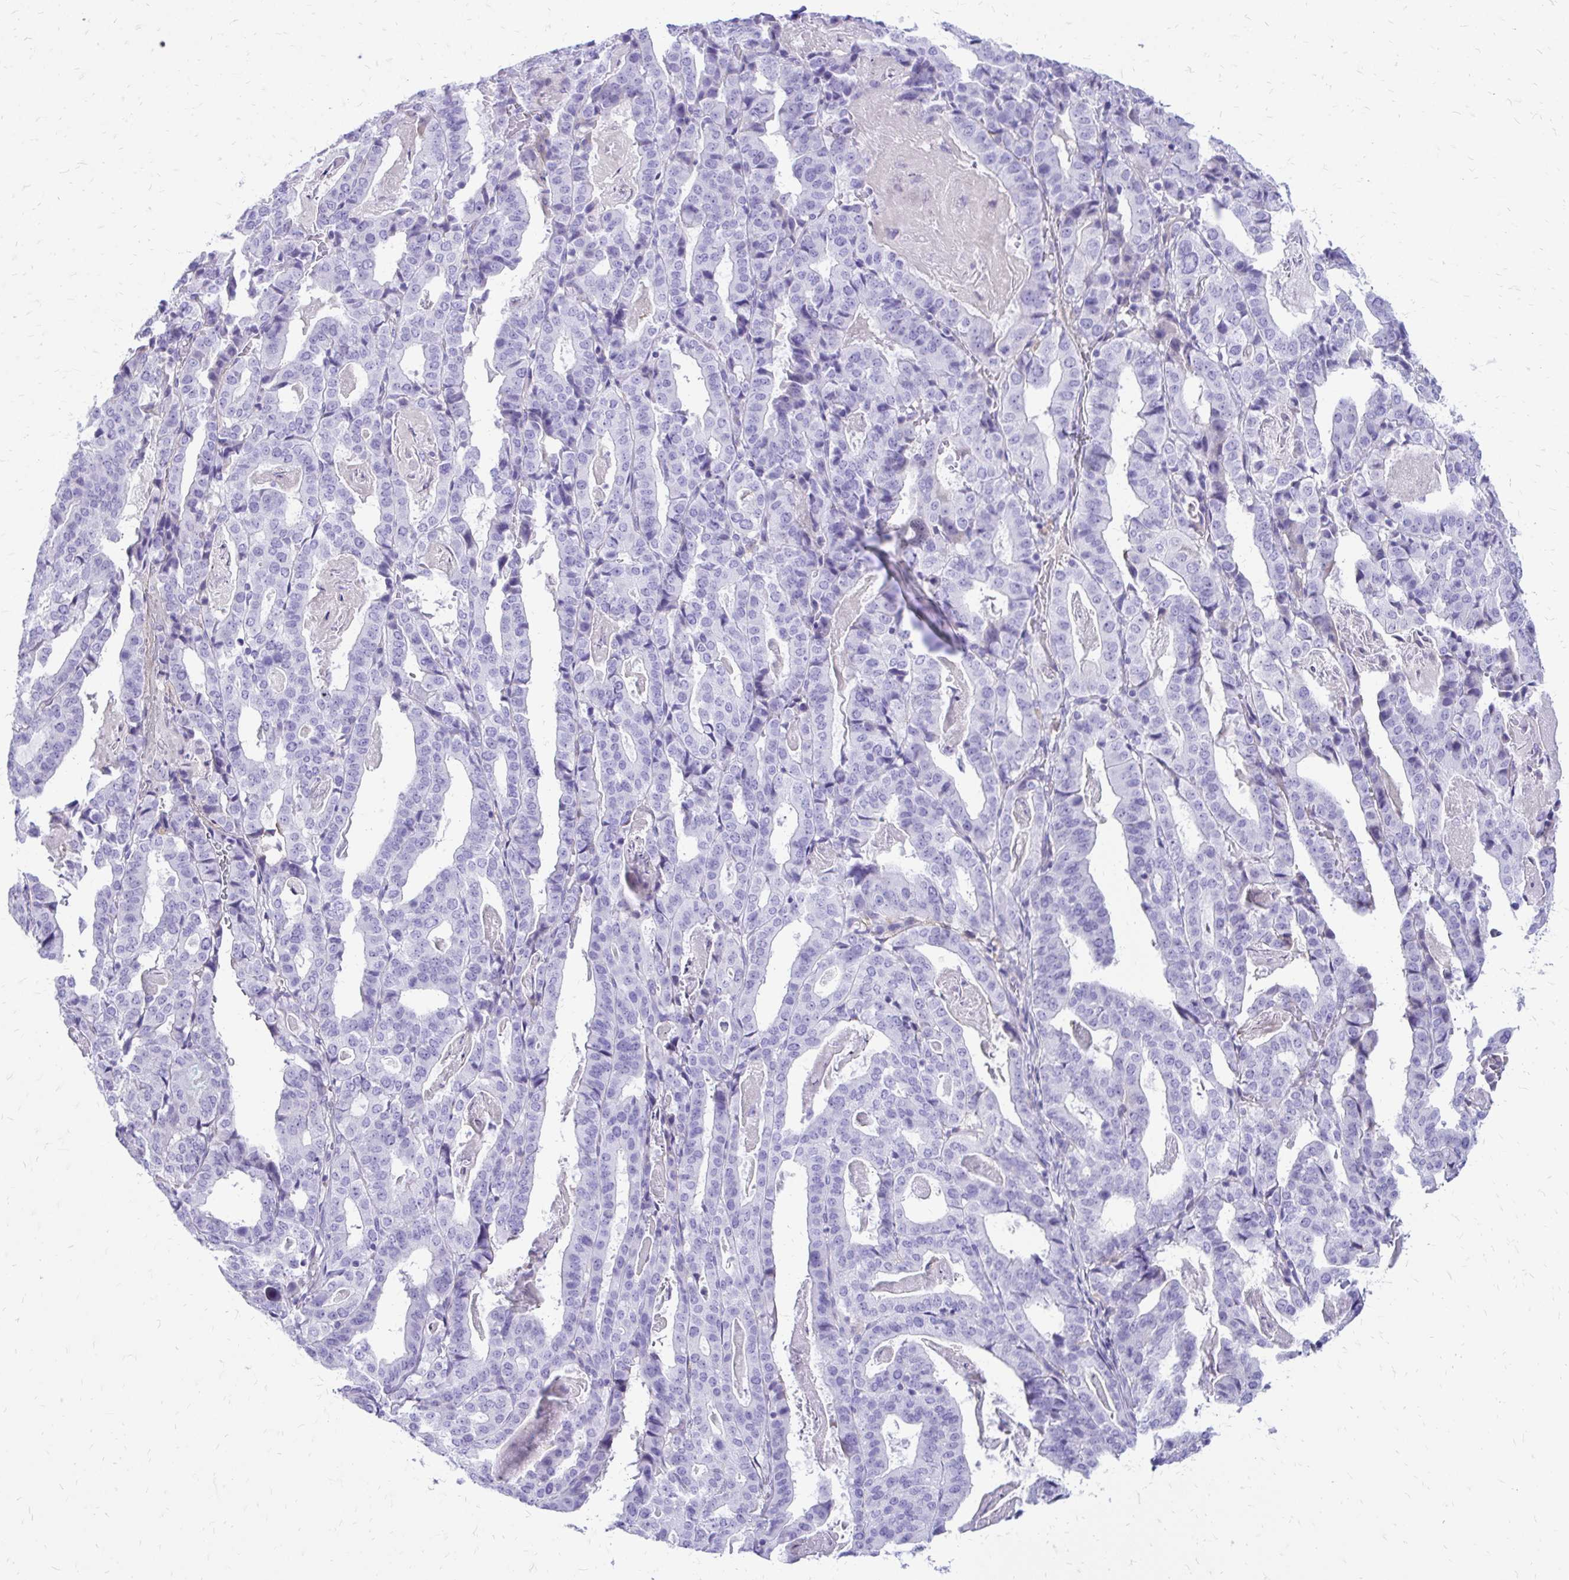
{"staining": {"intensity": "negative", "quantity": "none", "location": "none"}, "tissue": "stomach cancer", "cell_type": "Tumor cells", "image_type": "cancer", "snomed": [{"axis": "morphology", "description": "Adenocarcinoma, NOS"}, {"axis": "topography", "description": "Stomach"}], "caption": "Protein analysis of stomach cancer demonstrates no significant staining in tumor cells. (DAB (3,3'-diaminobenzidine) immunohistochemistry (IHC), high magnification).", "gene": "SIGLEC11", "patient": {"sex": "male", "age": 48}}